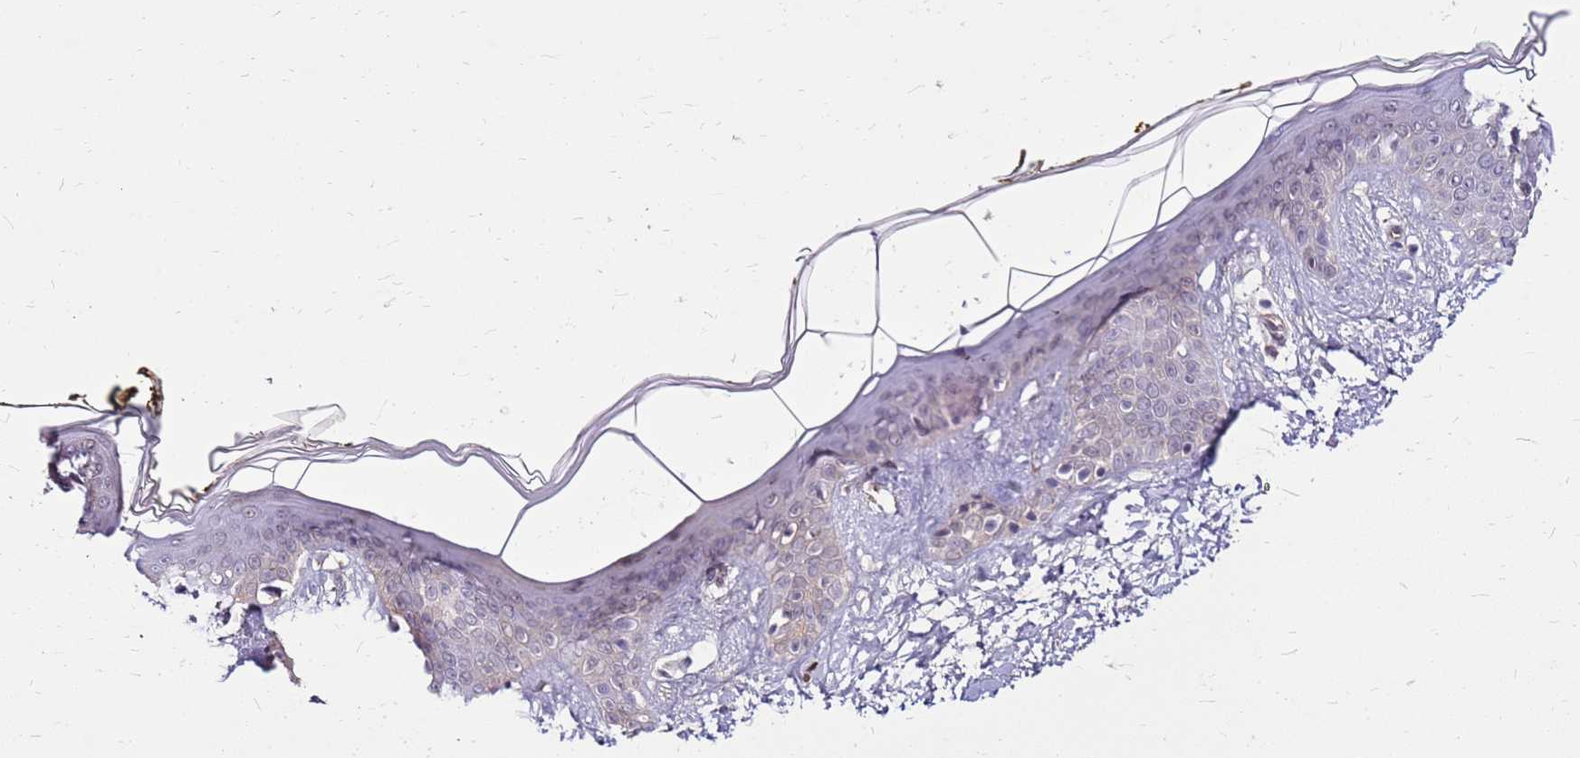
{"staining": {"intensity": "moderate", "quantity": "25%-75%", "location": "cytoplasmic/membranous"}, "tissue": "skin", "cell_type": "Fibroblasts", "image_type": "normal", "snomed": [{"axis": "morphology", "description": "Normal tissue, NOS"}, {"axis": "topography", "description": "Skin"}], "caption": "IHC (DAB (3,3'-diaminobenzidine)) staining of unremarkable human skin displays moderate cytoplasmic/membranous protein staining in approximately 25%-75% of fibroblasts.", "gene": "ALDH1A3", "patient": {"sex": "female", "age": 34}}